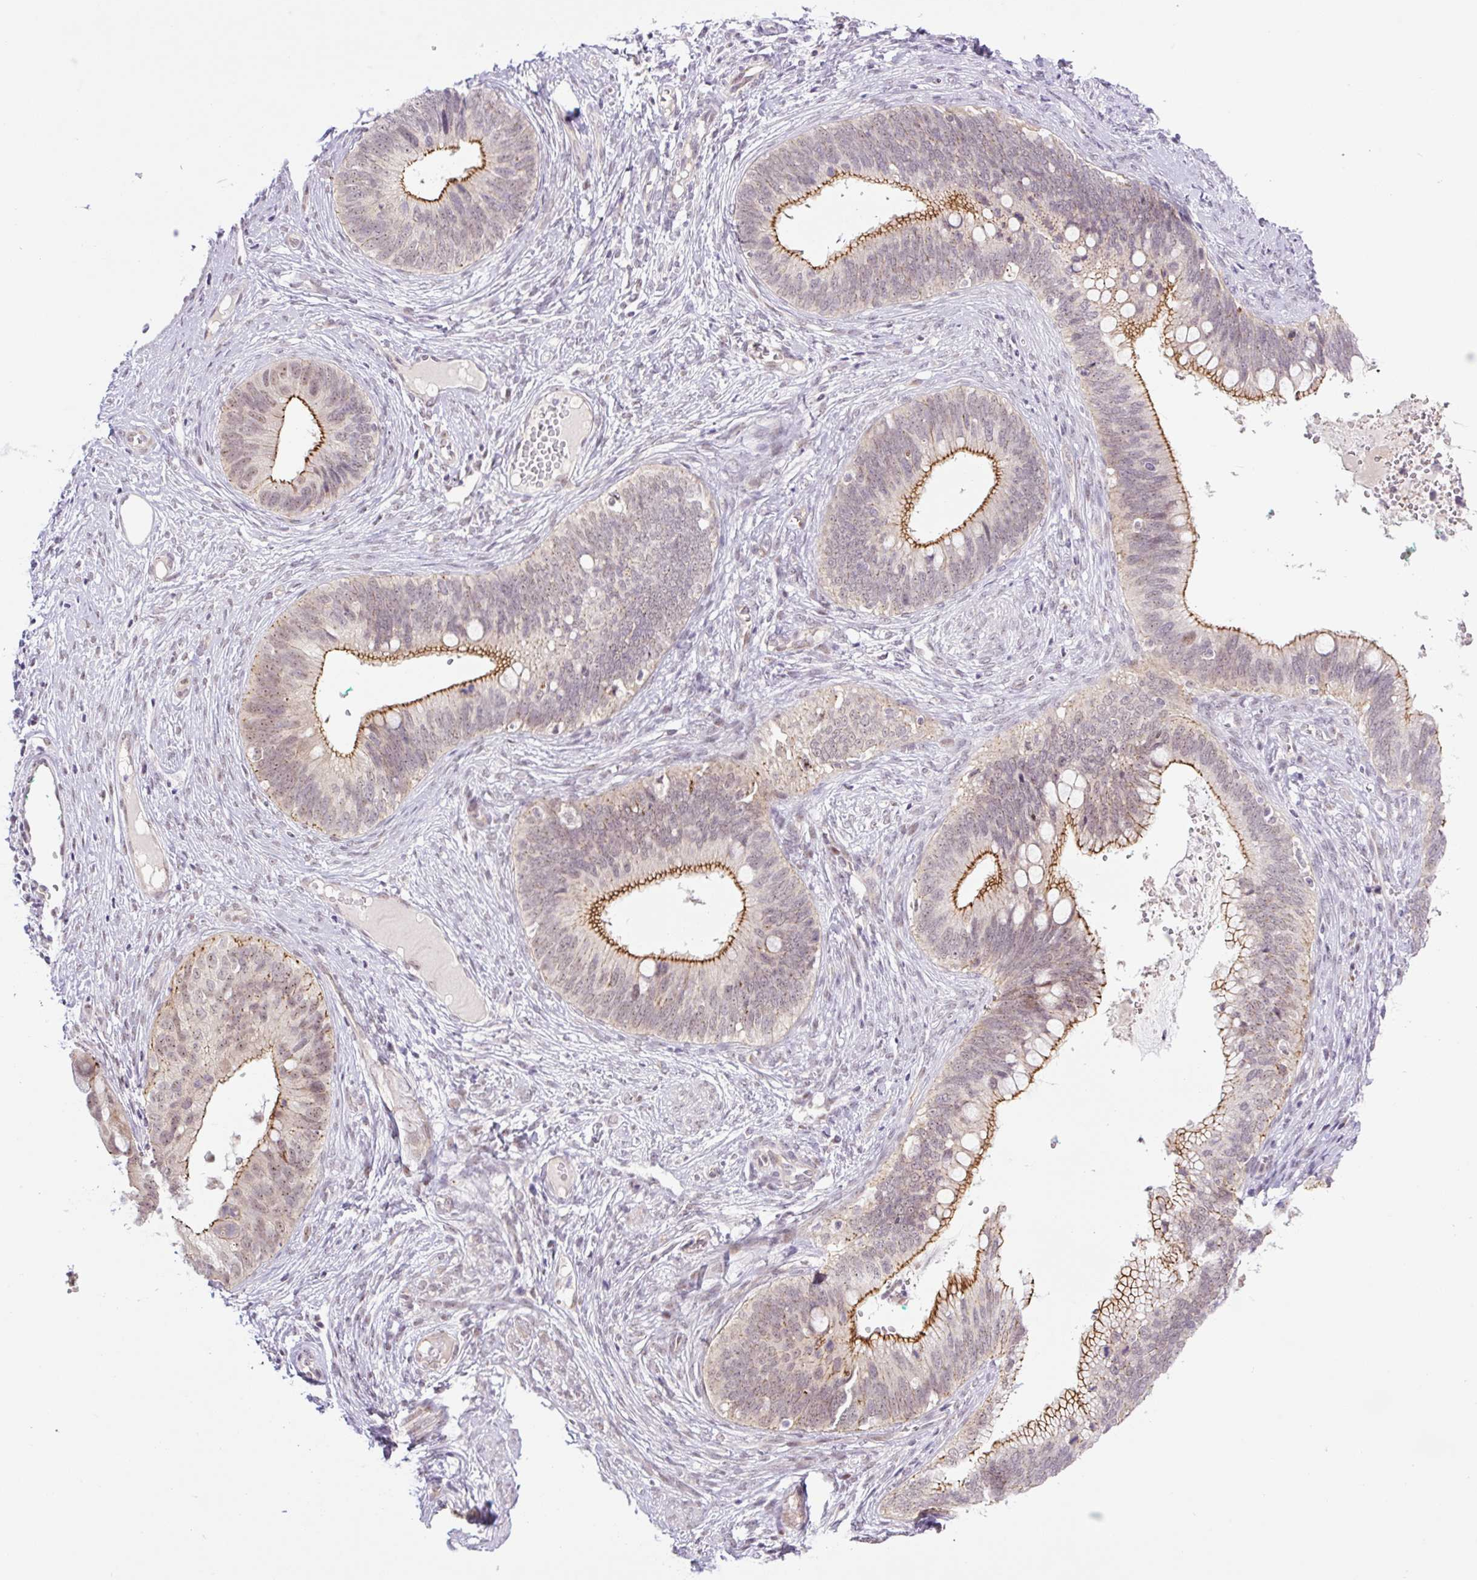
{"staining": {"intensity": "strong", "quantity": "25%-75%", "location": "cytoplasmic/membranous"}, "tissue": "cervical cancer", "cell_type": "Tumor cells", "image_type": "cancer", "snomed": [{"axis": "morphology", "description": "Adenocarcinoma, NOS"}, {"axis": "topography", "description": "Cervix"}], "caption": "Human cervical cancer stained with a brown dye shows strong cytoplasmic/membranous positive expression in approximately 25%-75% of tumor cells.", "gene": "ICE1", "patient": {"sex": "female", "age": 42}}